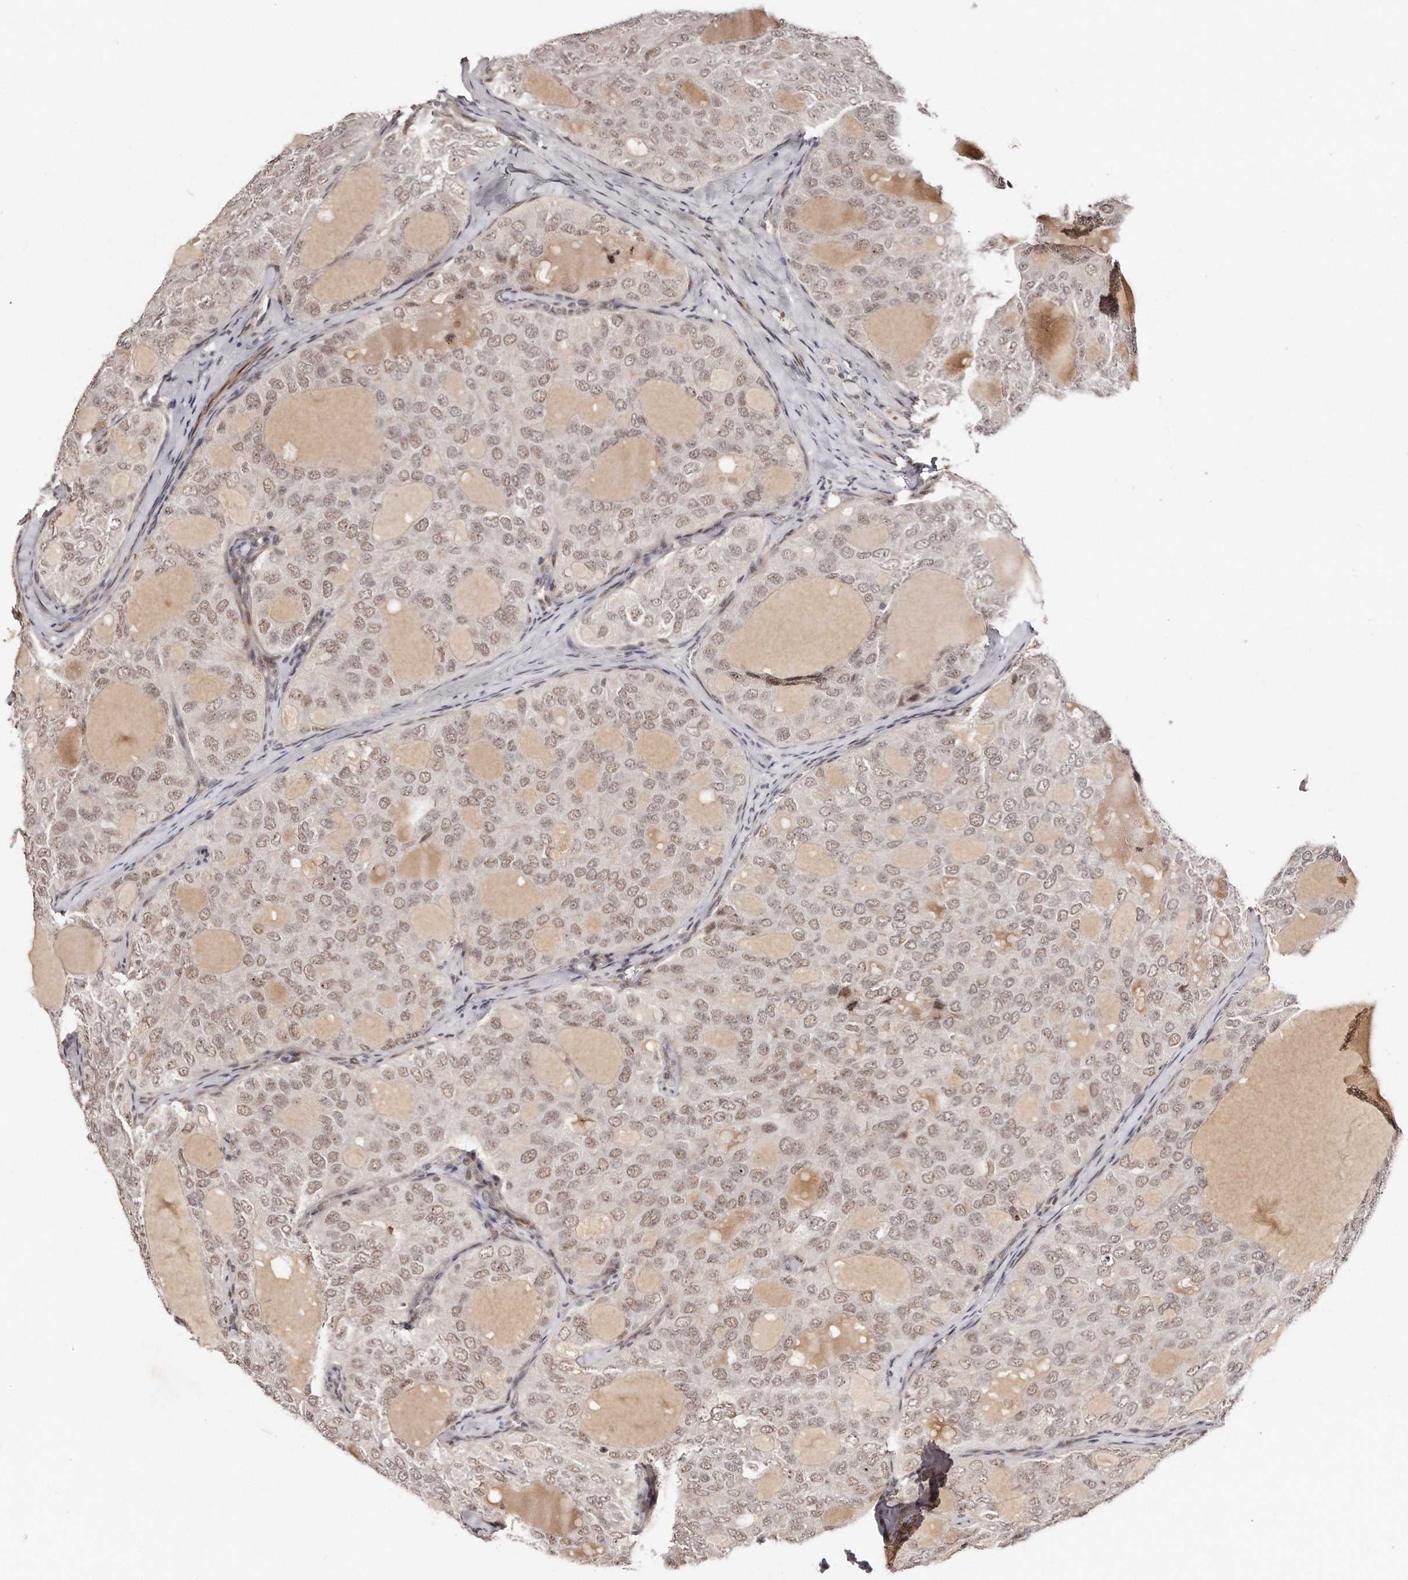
{"staining": {"intensity": "weak", "quantity": ">75%", "location": "nuclear"}, "tissue": "thyroid cancer", "cell_type": "Tumor cells", "image_type": "cancer", "snomed": [{"axis": "morphology", "description": "Follicular adenoma carcinoma, NOS"}, {"axis": "topography", "description": "Thyroid gland"}], "caption": "Human thyroid cancer stained with a brown dye reveals weak nuclear positive positivity in about >75% of tumor cells.", "gene": "SOX4", "patient": {"sex": "male", "age": 75}}